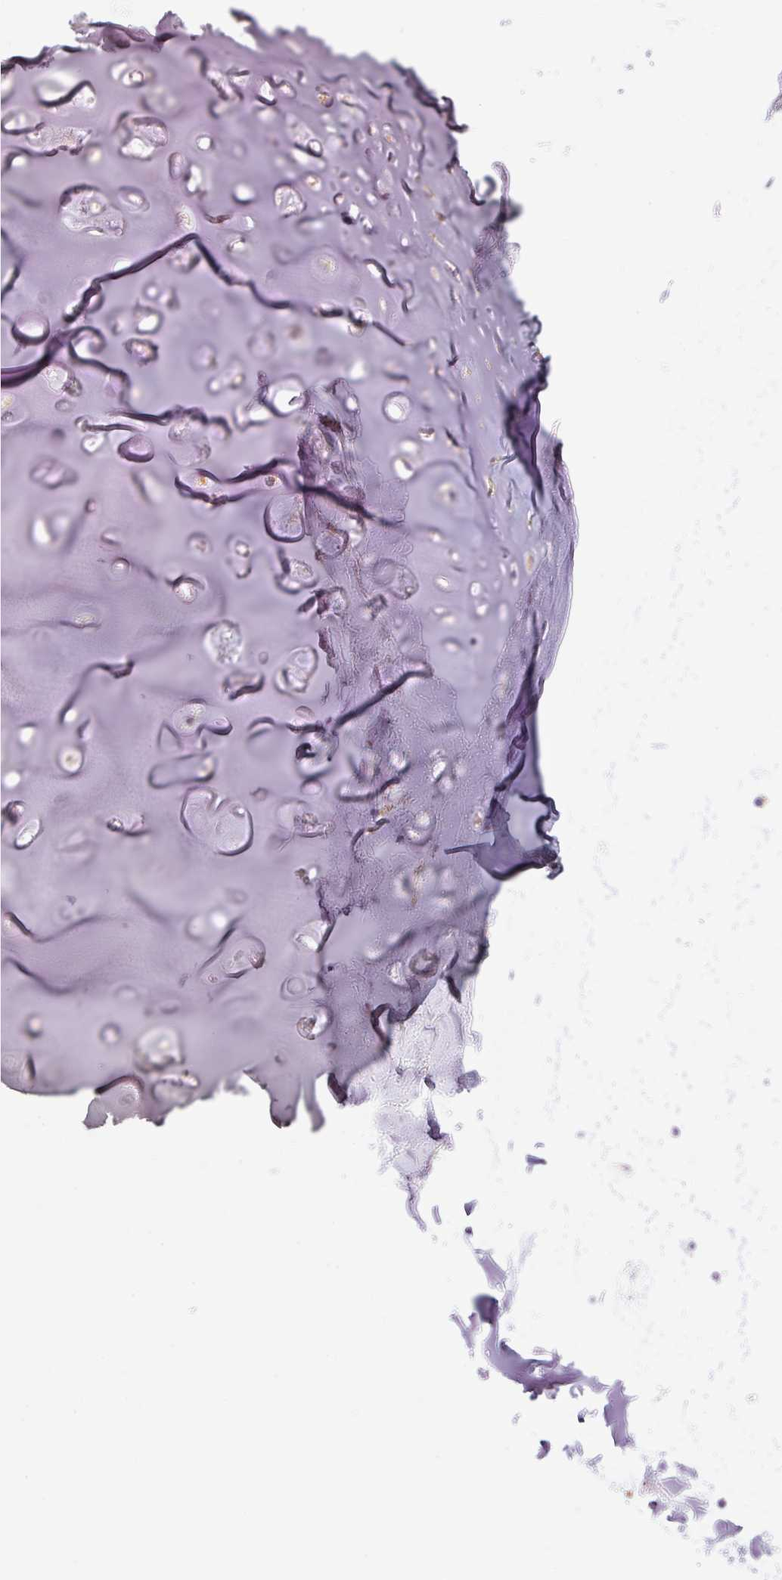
{"staining": {"intensity": "weak", "quantity": "<25%", "location": "cytoplasmic/membranous"}, "tissue": "adipose tissue", "cell_type": "Adipocytes", "image_type": "normal", "snomed": [{"axis": "morphology", "description": "Normal tissue, NOS"}, {"axis": "topography", "description": "Cartilage tissue"}, {"axis": "topography", "description": "Bronchus"}, {"axis": "topography", "description": "Peripheral nerve tissue"}], "caption": "Adipocytes are negative for brown protein staining in benign adipose tissue. (DAB immunohistochemistry, high magnification).", "gene": "TBC1D2B", "patient": {"sex": "female", "age": 59}}